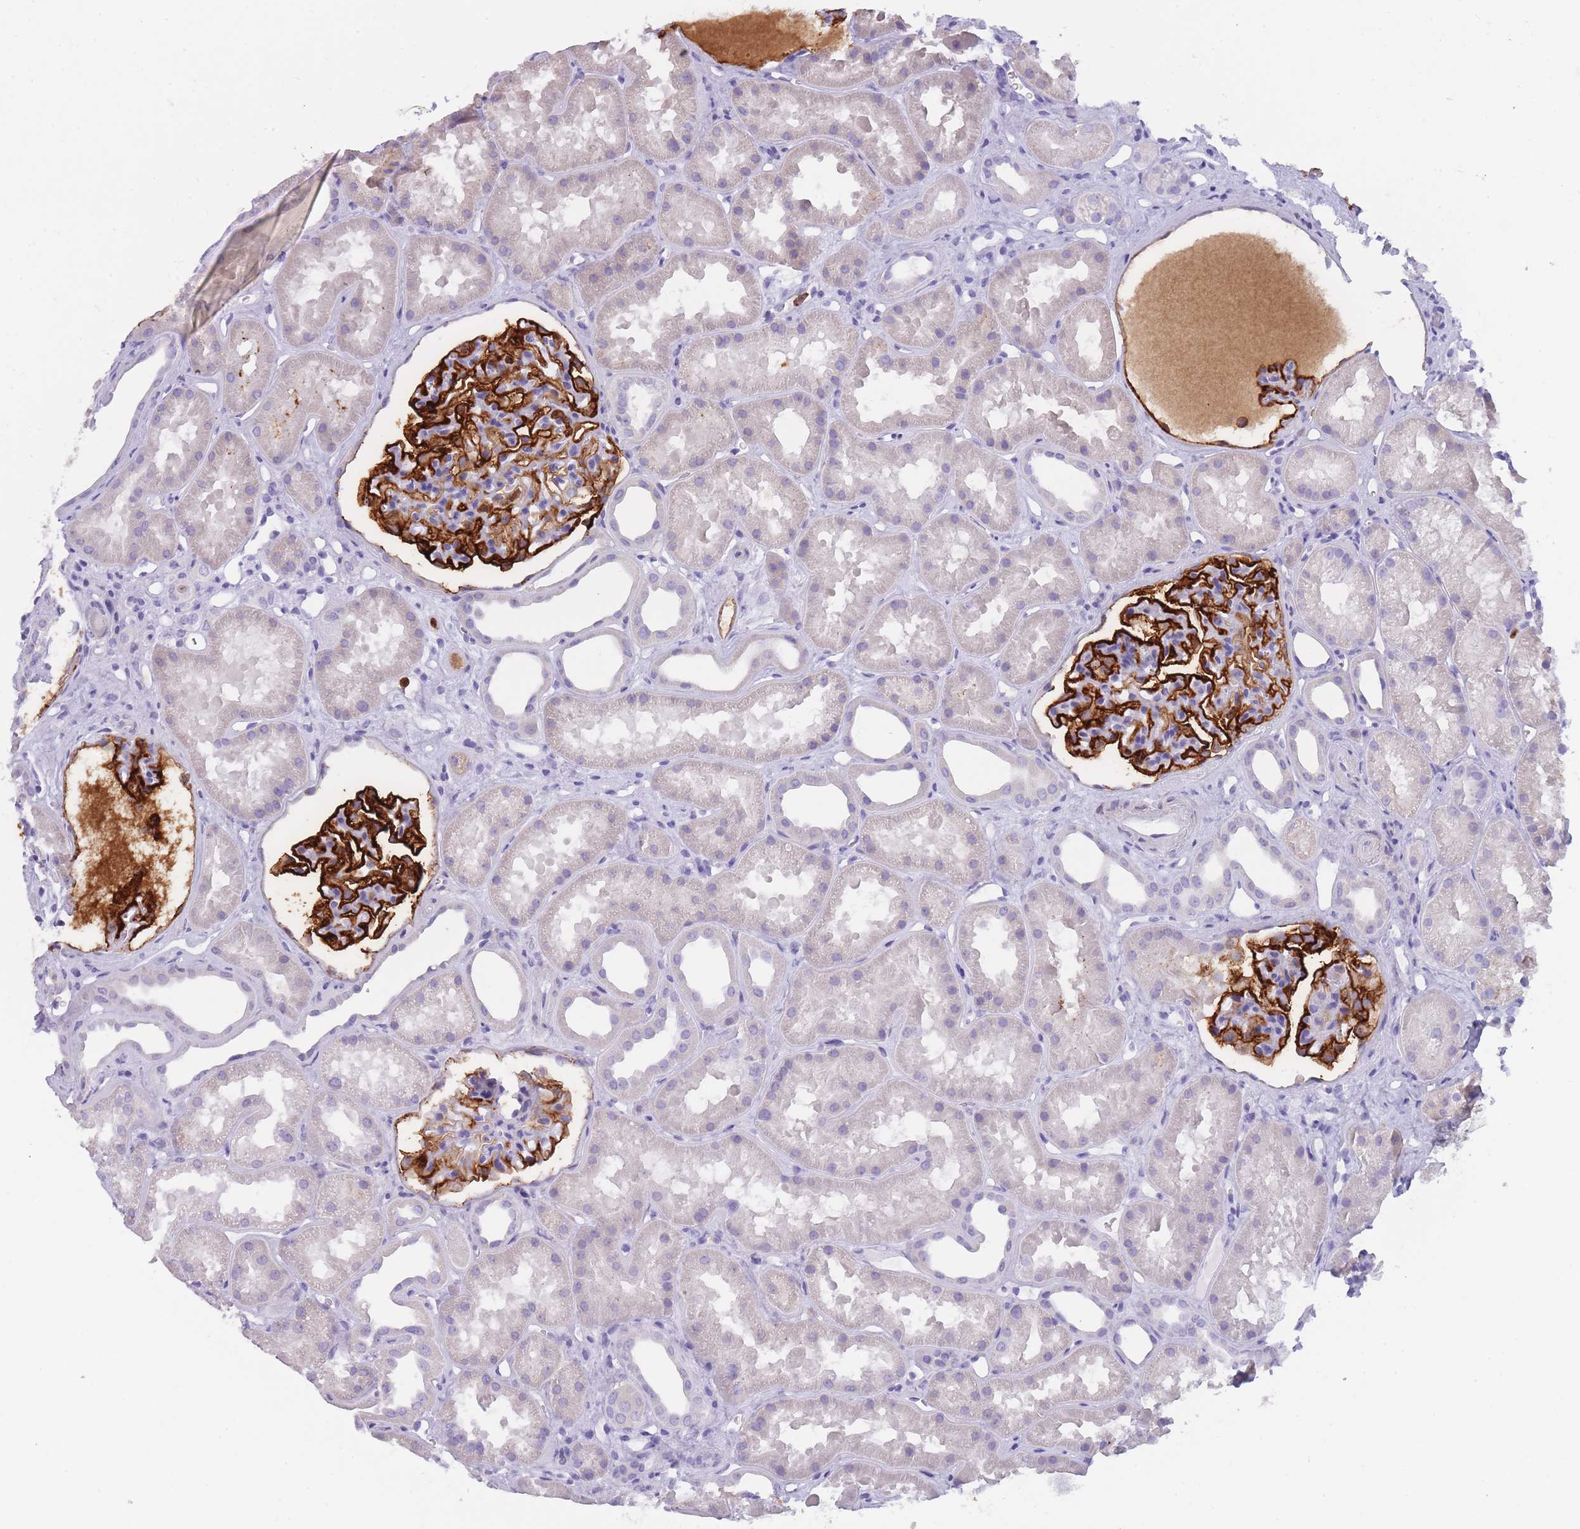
{"staining": {"intensity": "strong", "quantity": ">75%", "location": "cytoplasmic/membranous"}, "tissue": "kidney", "cell_type": "Cells in glomeruli", "image_type": "normal", "snomed": [{"axis": "morphology", "description": "Normal tissue, NOS"}, {"axis": "topography", "description": "Kidney"}], "caption": "Normal kidney was stained to show a protein in brown. There is high levels of strong cytoplasmic/membranous expression in about >75% of cells in glomeruli. (DAB (3,3'-diaminobenzidine) = brown stain, brightfield microscopy at high magnification).", "gene": "CR1L", "patient": {"sex": "male", "age": 61}}